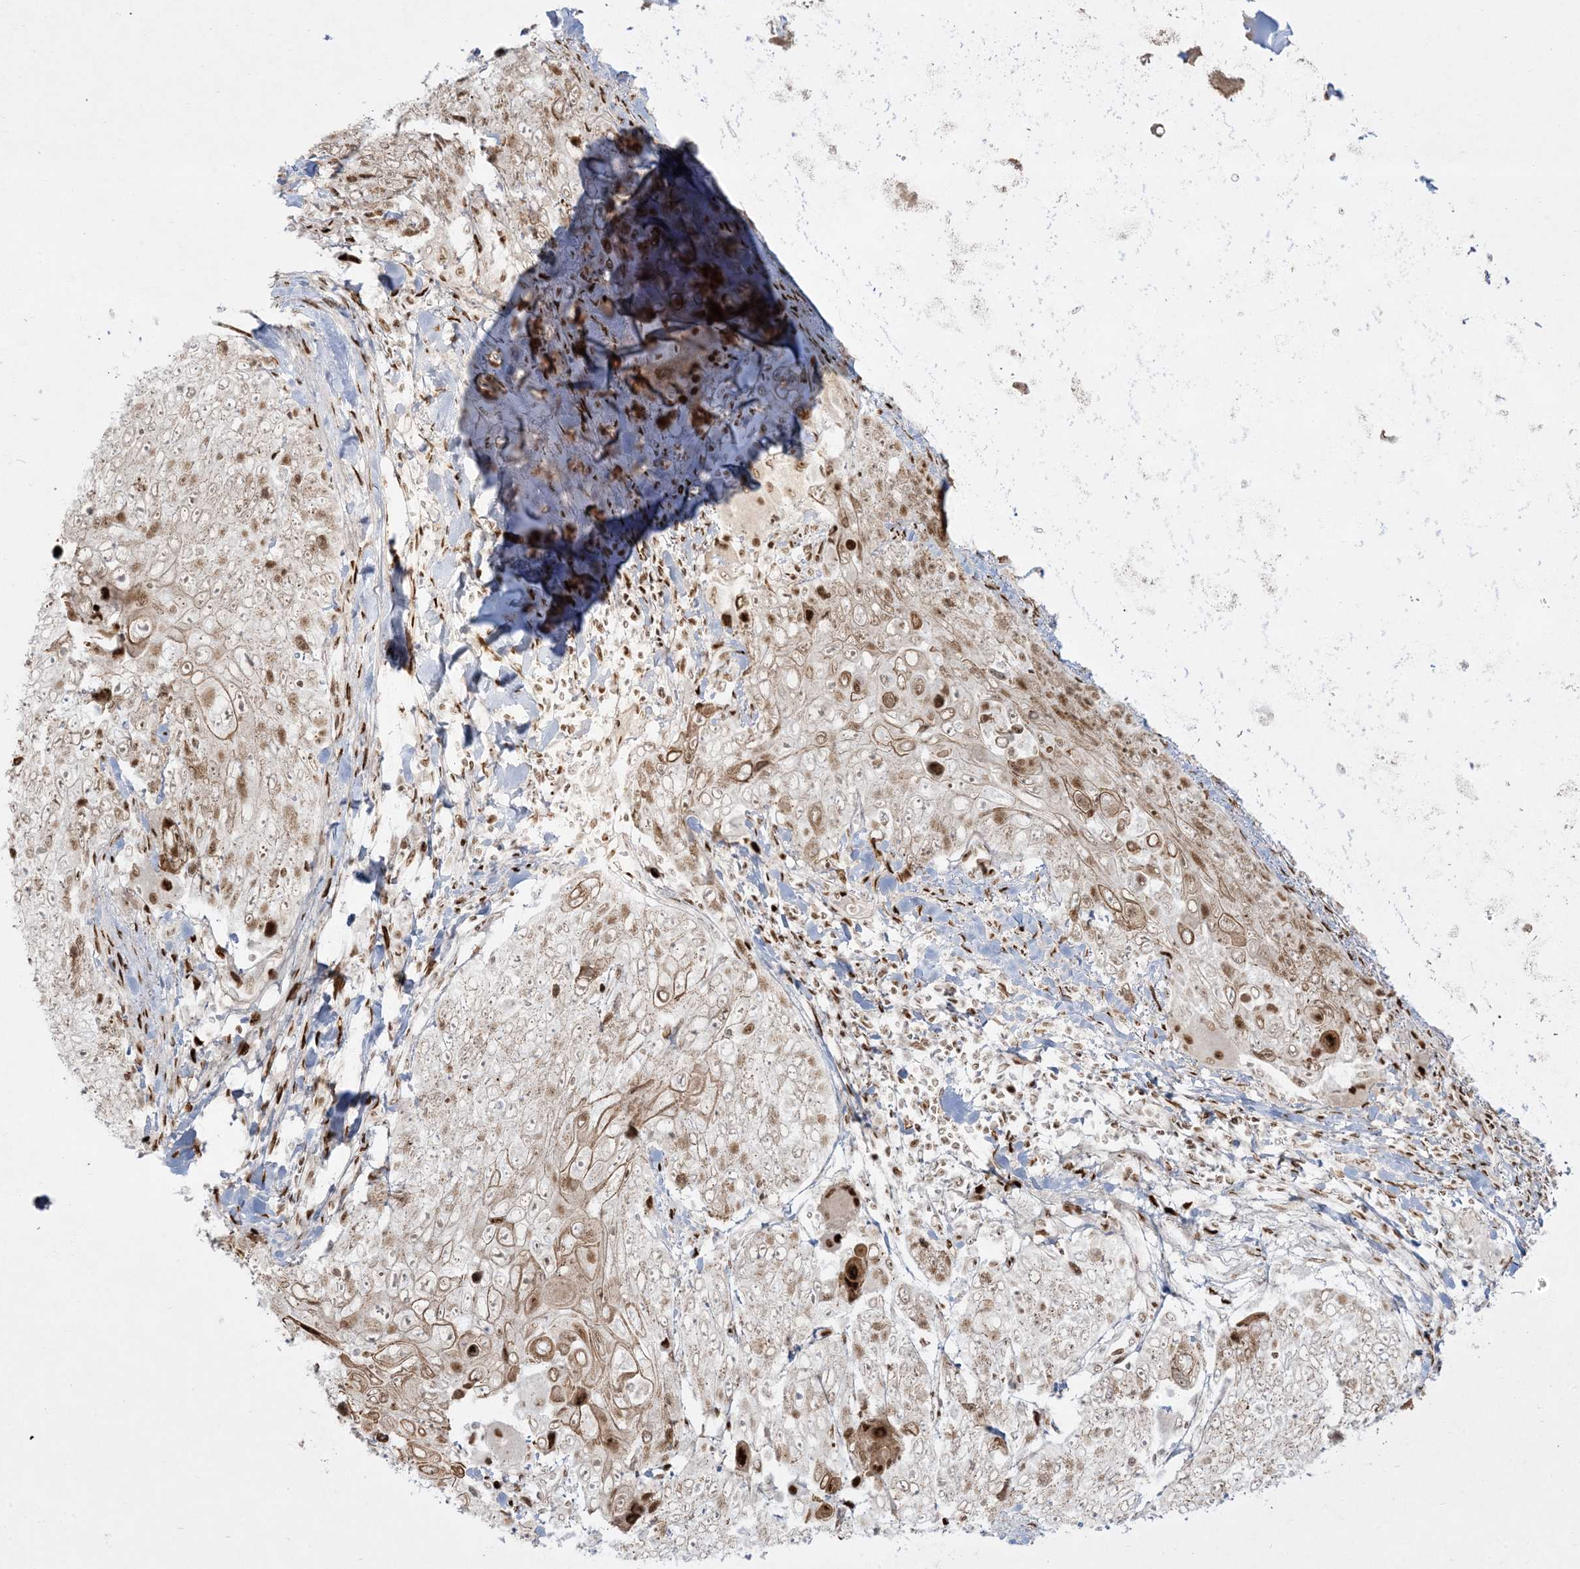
{"staining": {"intensity": "moderate", "quantity": "25%-75%", "location": "cytoplasmic/membranous,nuclear"}, "tissue": "lung cancer", "cell_type": "Tumor cells", "image_type": "cancer", "snomed": [{"axis": "morphology", "description": "Squamous cell carcinoma, NOS"}, {"axis": "topography", "description": "Lung"}], "caption": "There is medium levels of moderate cytoplasmic/membranous and nuclear expression in tumor cells of squamous cell carcinoma (lung), as demonstrated by immunohistochemical staining (brown color).", "gene": "RBM10", "patient": {"sex": "male", "age": 66}}